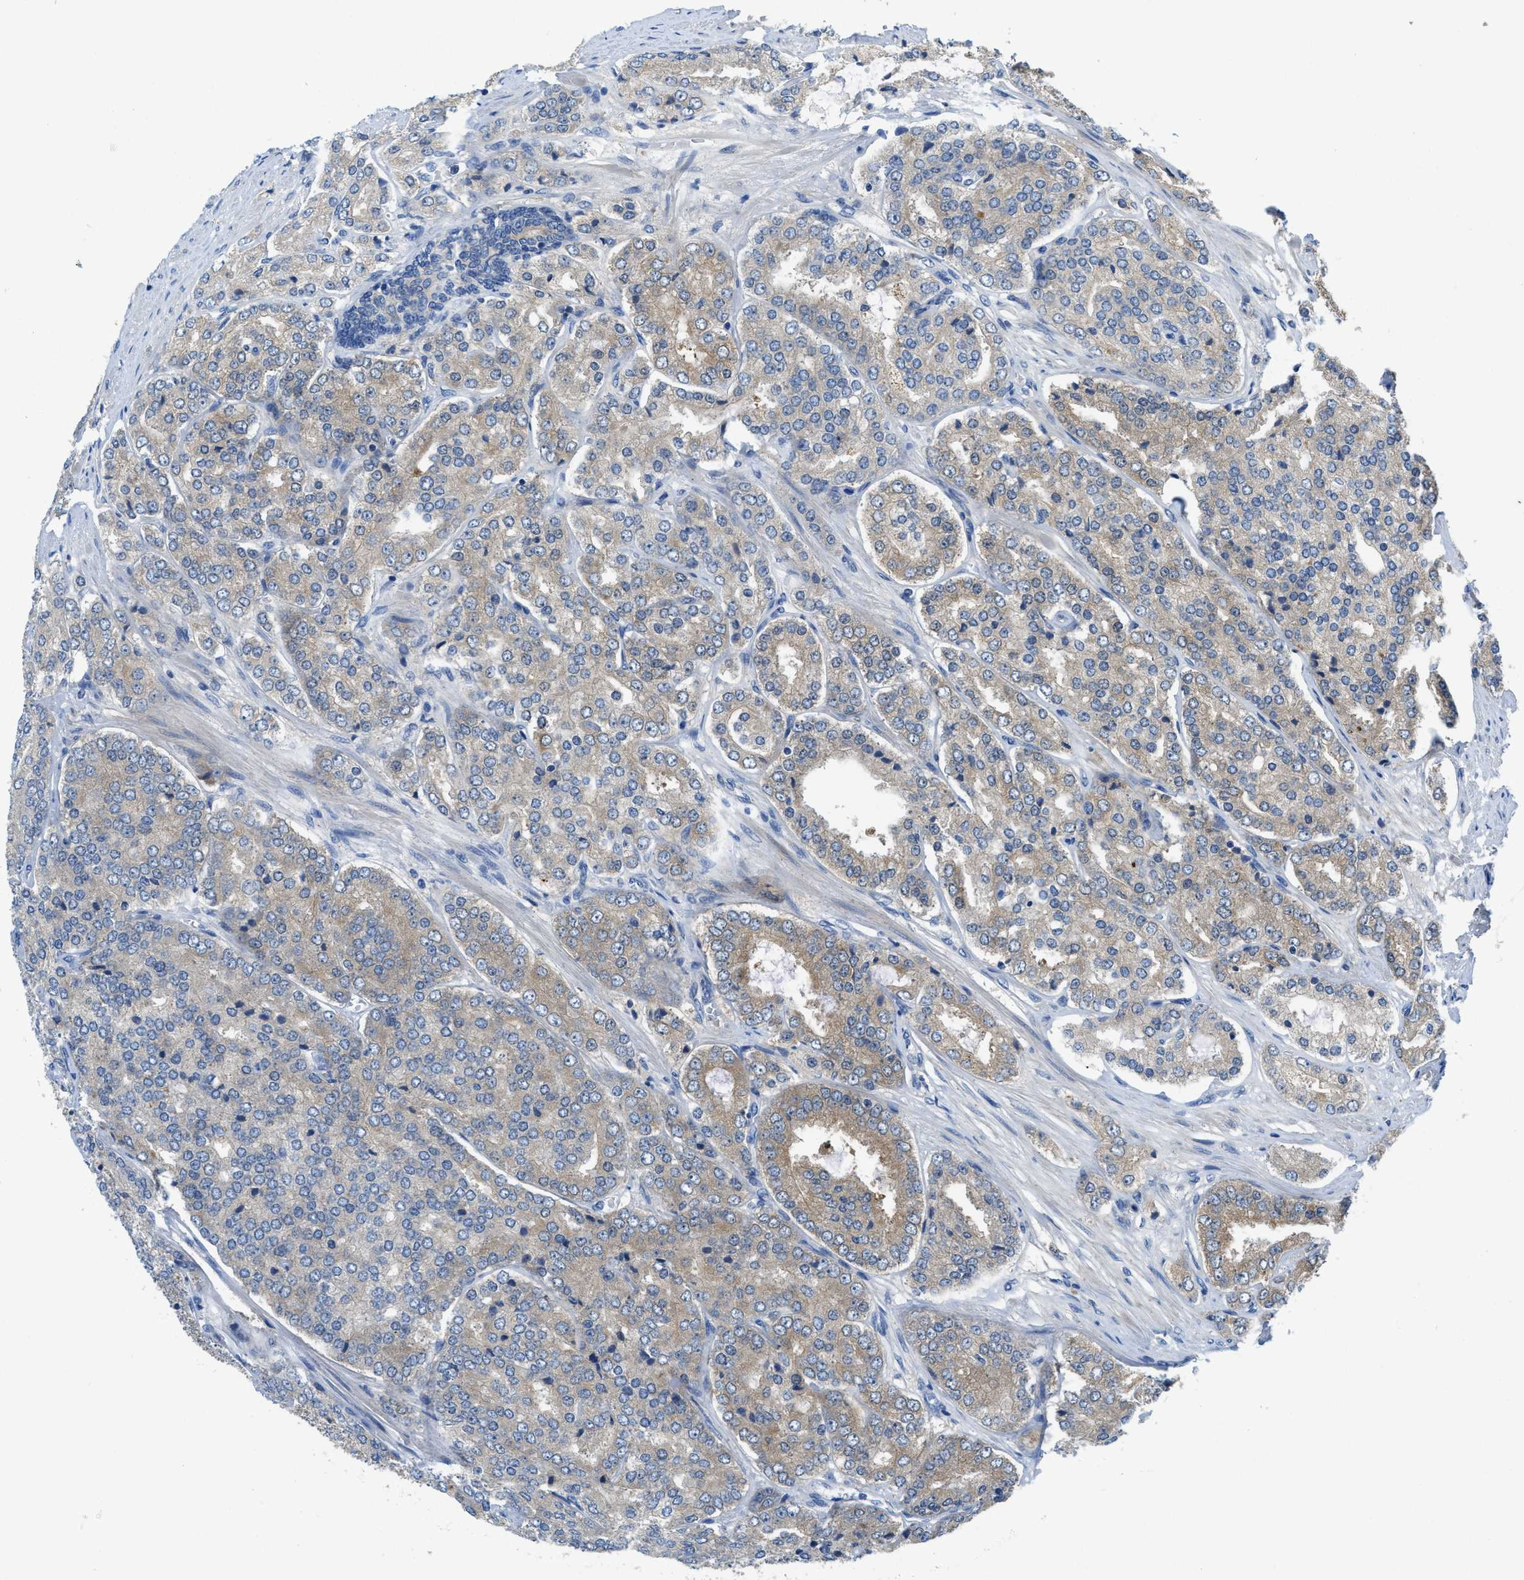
{"staining": {"intensity": "weak", "quantity": "<25%", "location": "cytoplasmic/membranous"}, "tissue": "prostate cancer", "cell_type": "Tumor cells", "image_type": "cancer", "snomed": [{"axis": "morphology", "description": "Adenocarcinoma, High grade"}, {"axis": "topography", "description": "Prostate"}], "caption": "Tumor cells are negative for protein expression in human prostate cancer (high-grade adenocarcinoma).", "gene": "RIPK2", "patient": {"sex": "male", "age": 65}}